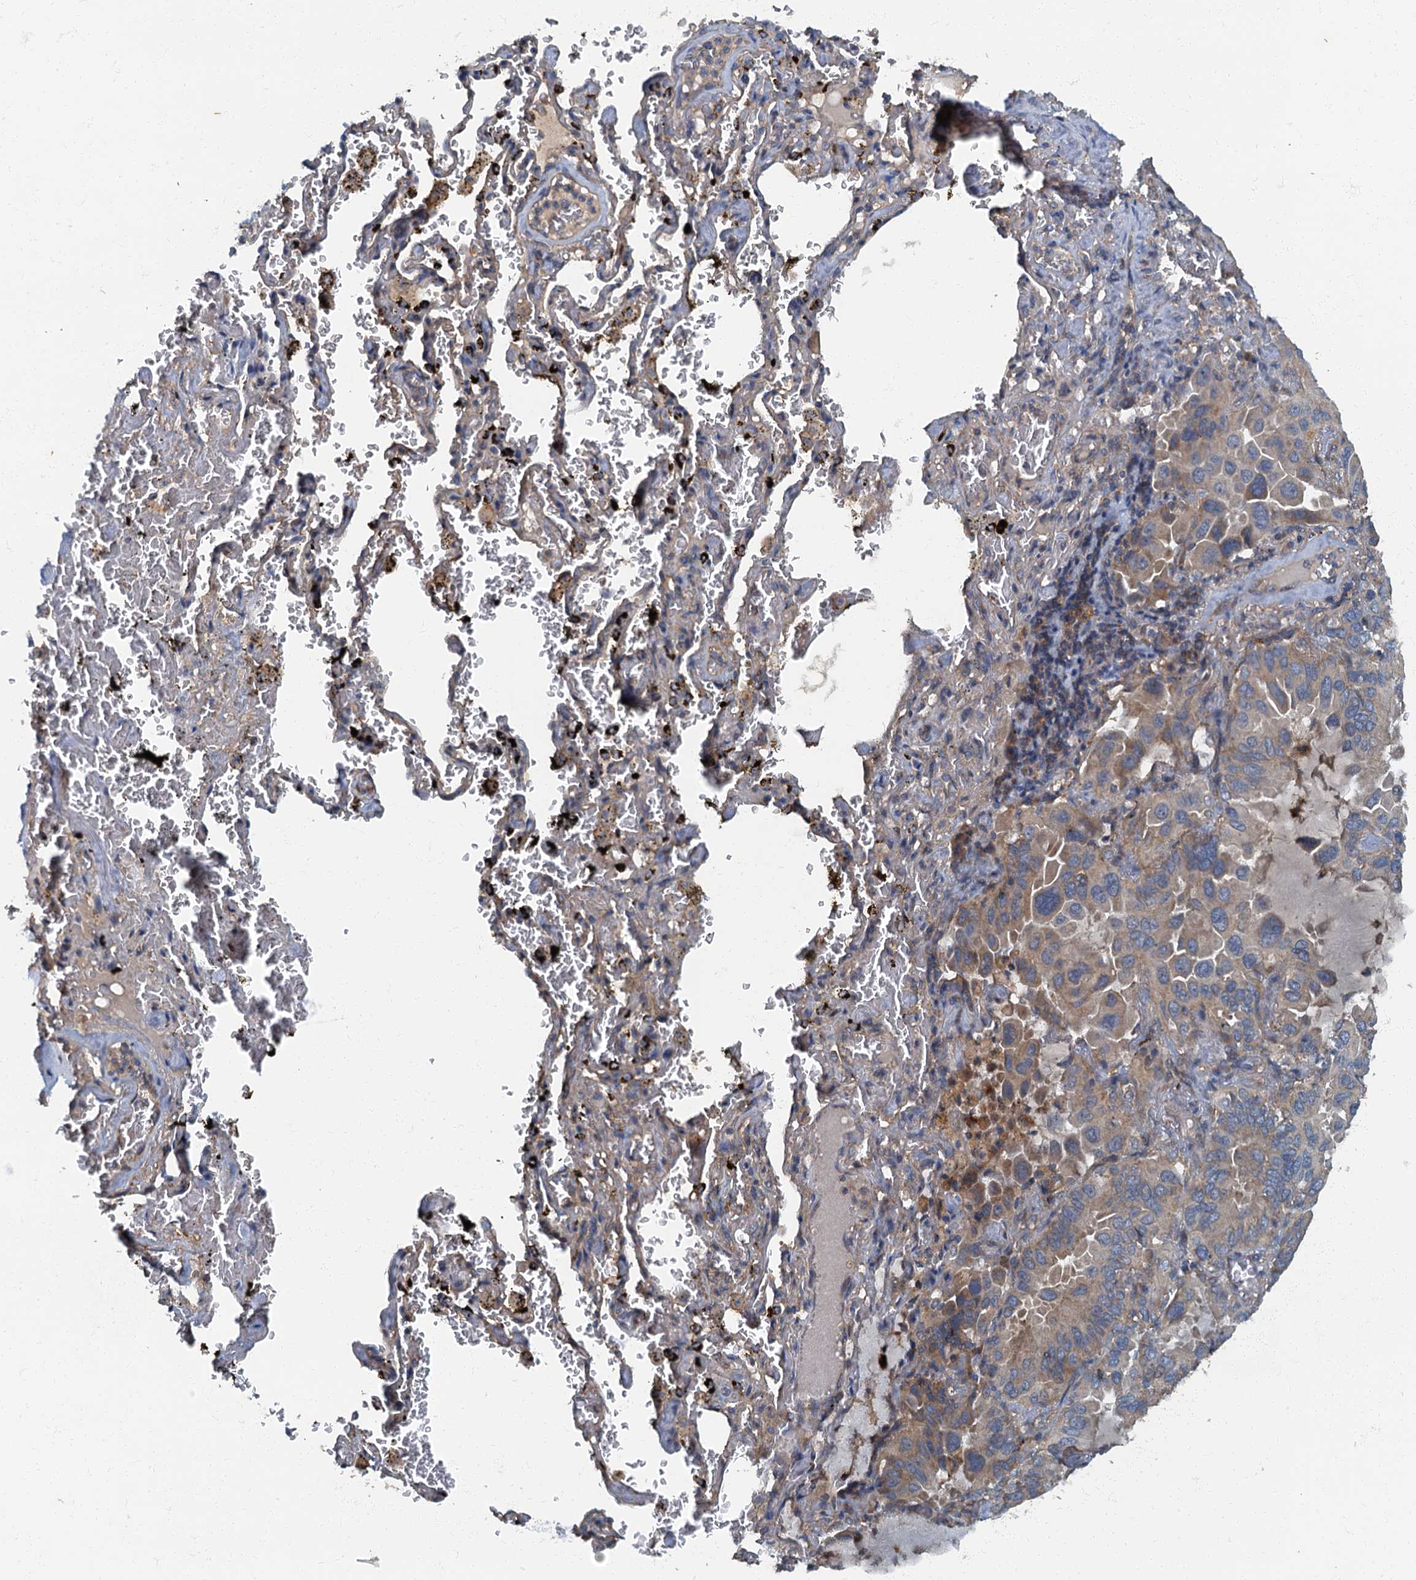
{"staining": {"intensity": "weak", "quantity": "25%-75%", "location": "cytoplasmic/membranous"}, "tissue": "lung cancer", "cell_type": "Tumor cells", "image_type": "cancer", "snomed": [{"axis": "morphology", "description": "Adenocarcinoma, NOS"}, {"axis": "topography", "description": "Lung"}], "caption": "Immunohistochemical staining of lung adenocarcinoma reveals low levels of weak cytoplasmic/membranous protein positivity in about 25%-75% of tumor cells.", "gene": "ARL11", "patient": {"sex": "male", "age": 64}}